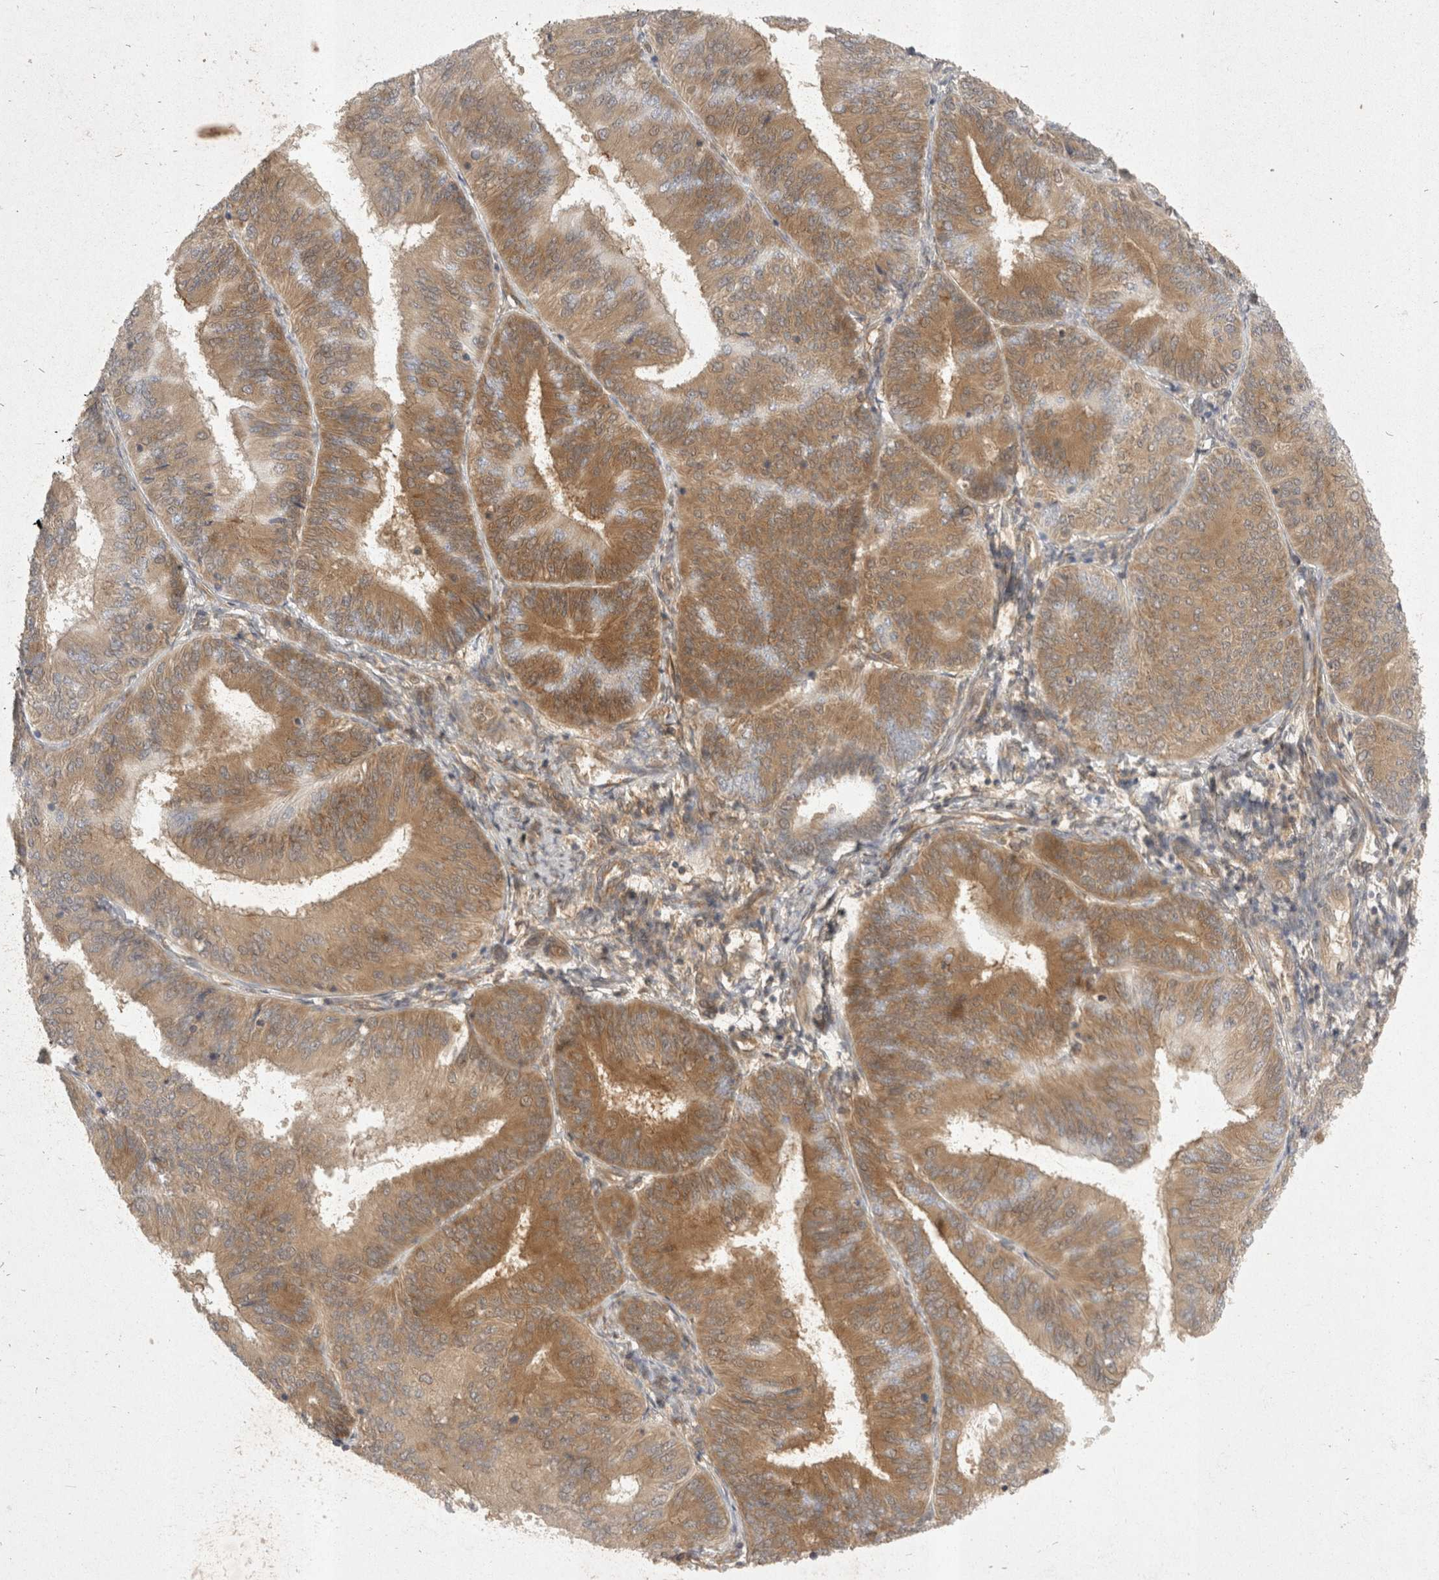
{"staining": {"intensity": "moderate", "quantity": ">75%", "location": "cytoplasmic/membranous"}, "tissue": "endometrial cancer", "cell_type": "Tumor cells", "image_type": "cancer", "snomed": [{"axis": "morphology", "description": "Adenocarcinoma, NOS"}, {"axis": "topography", "description": "Endometrium"}], "caption": "An image showing moderate cytoplasmic/membranous expression in approximately >75% of tumor cells in endometrial cancer, as visualized by brown immunohistochemical staining.", "gene": "EIF4G3", "patient": {"sex": "female", "age": 58}}